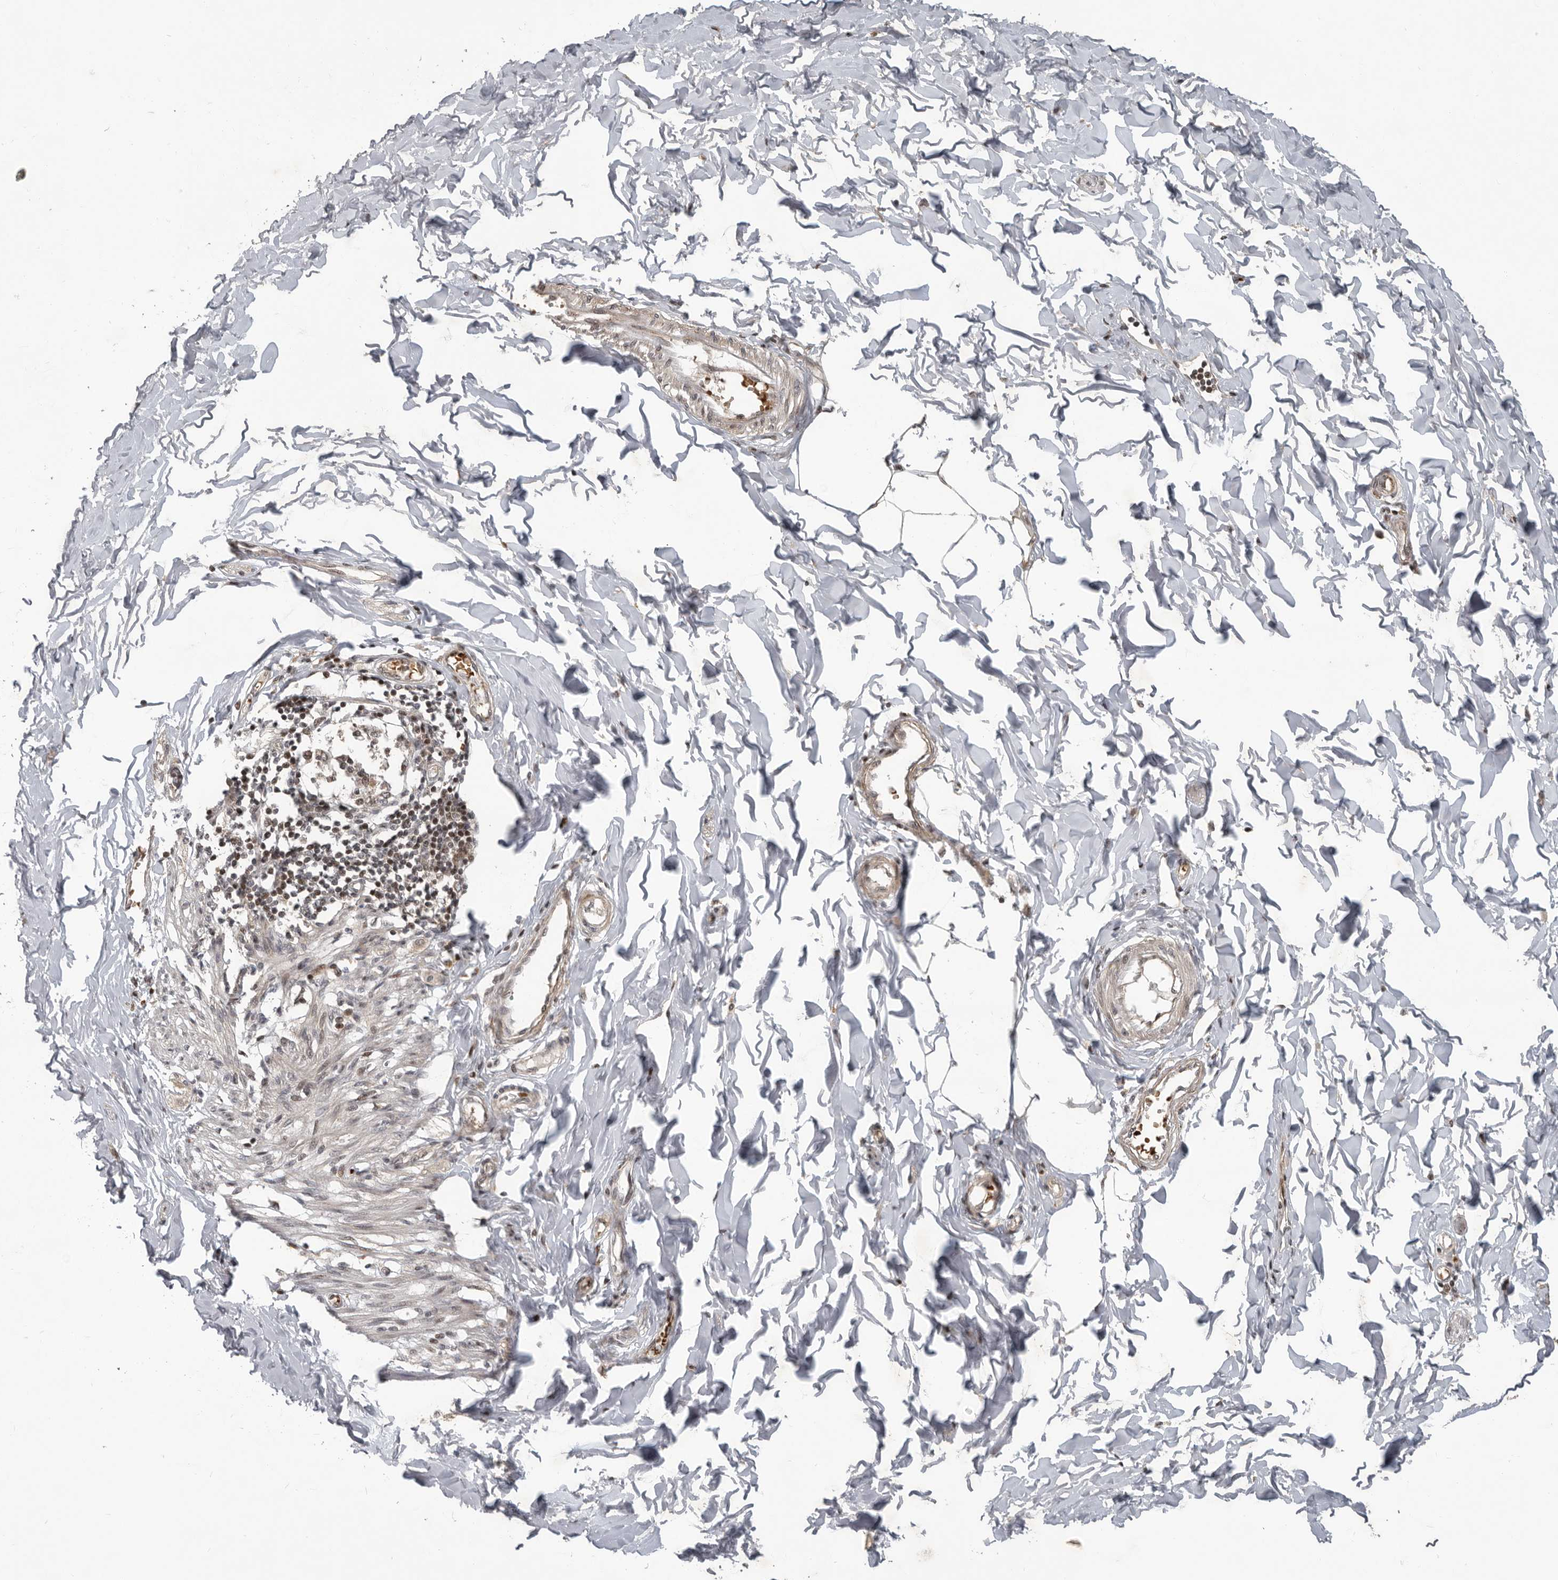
{"staining": {"intensity": "weak", "quantity": ">75%", "location": "nuclear"}, "tissue": "smooth muscle", "cell_type": "Smooth muscle cells", "image_type": "normal", "snomed": [{"axis": "morphology", "description": "Normal tissue, NOS"}, {"axis": "morphology", "description": "Adenocarcinoma, NOS"}, {"axis": "topography", "description": "Smooth muscle"}, {"axis": "topography", "description": "Colon"}], "caption": "Smooth muscle cells display weak nuclear expression in approximately >75% of cells in unremarkable smooth muscle. (brown staining indicates protein expression, while blue staining denotes nuclei).", "gene": "RABIF", "patient": {"sex": "male", "age": 14}}